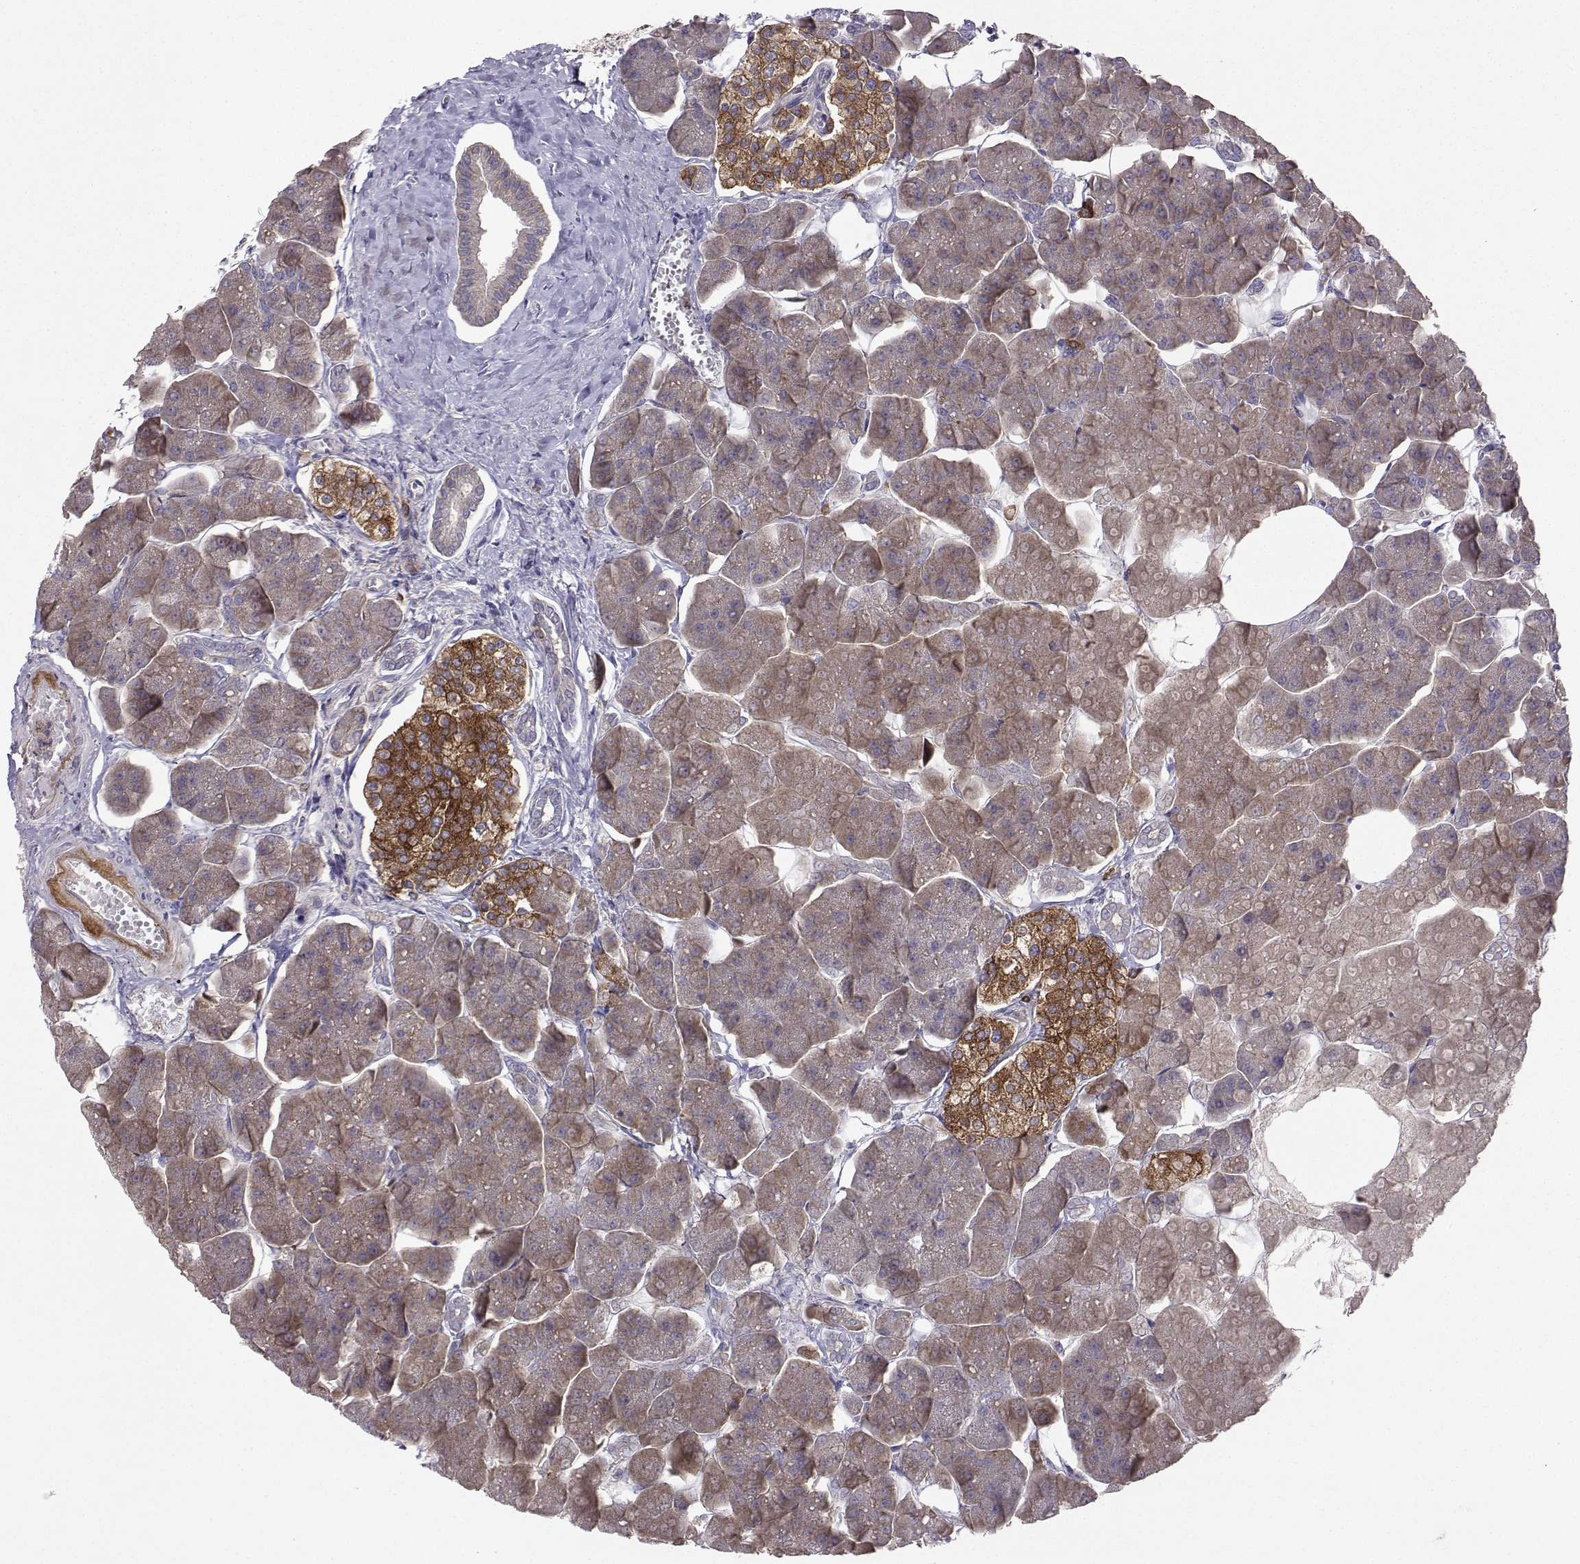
{"staining": {"intensity": "weak", "quantity": ">75%", "location": "cytoplasmic/membranous"}, "tissue": "pancreas", "cell_type": "Exocrine glandular cells", "image_type": "normal", "snomed": [{"axis": "morphology", "description": "Normal tissue, NOS"}, {"axis": "topography", "description": "Adipose tissue"}, {"axis": "topography", "description": "Pancreas"}, {"axis": "topography", "description": "Peripheral nerve tissue"}], "caption": "High-magnification brightfield microscopy of unremarkable pancreas stained with DAB (brown) and counterstained with hematoxylin (blue). exocrine glandular cells exhibit weak cytoplasmic/membranous positivity is identified in about>75% of cells.", "gene": "STXBP5", "patient": {"sex": "female", "age": 58}}